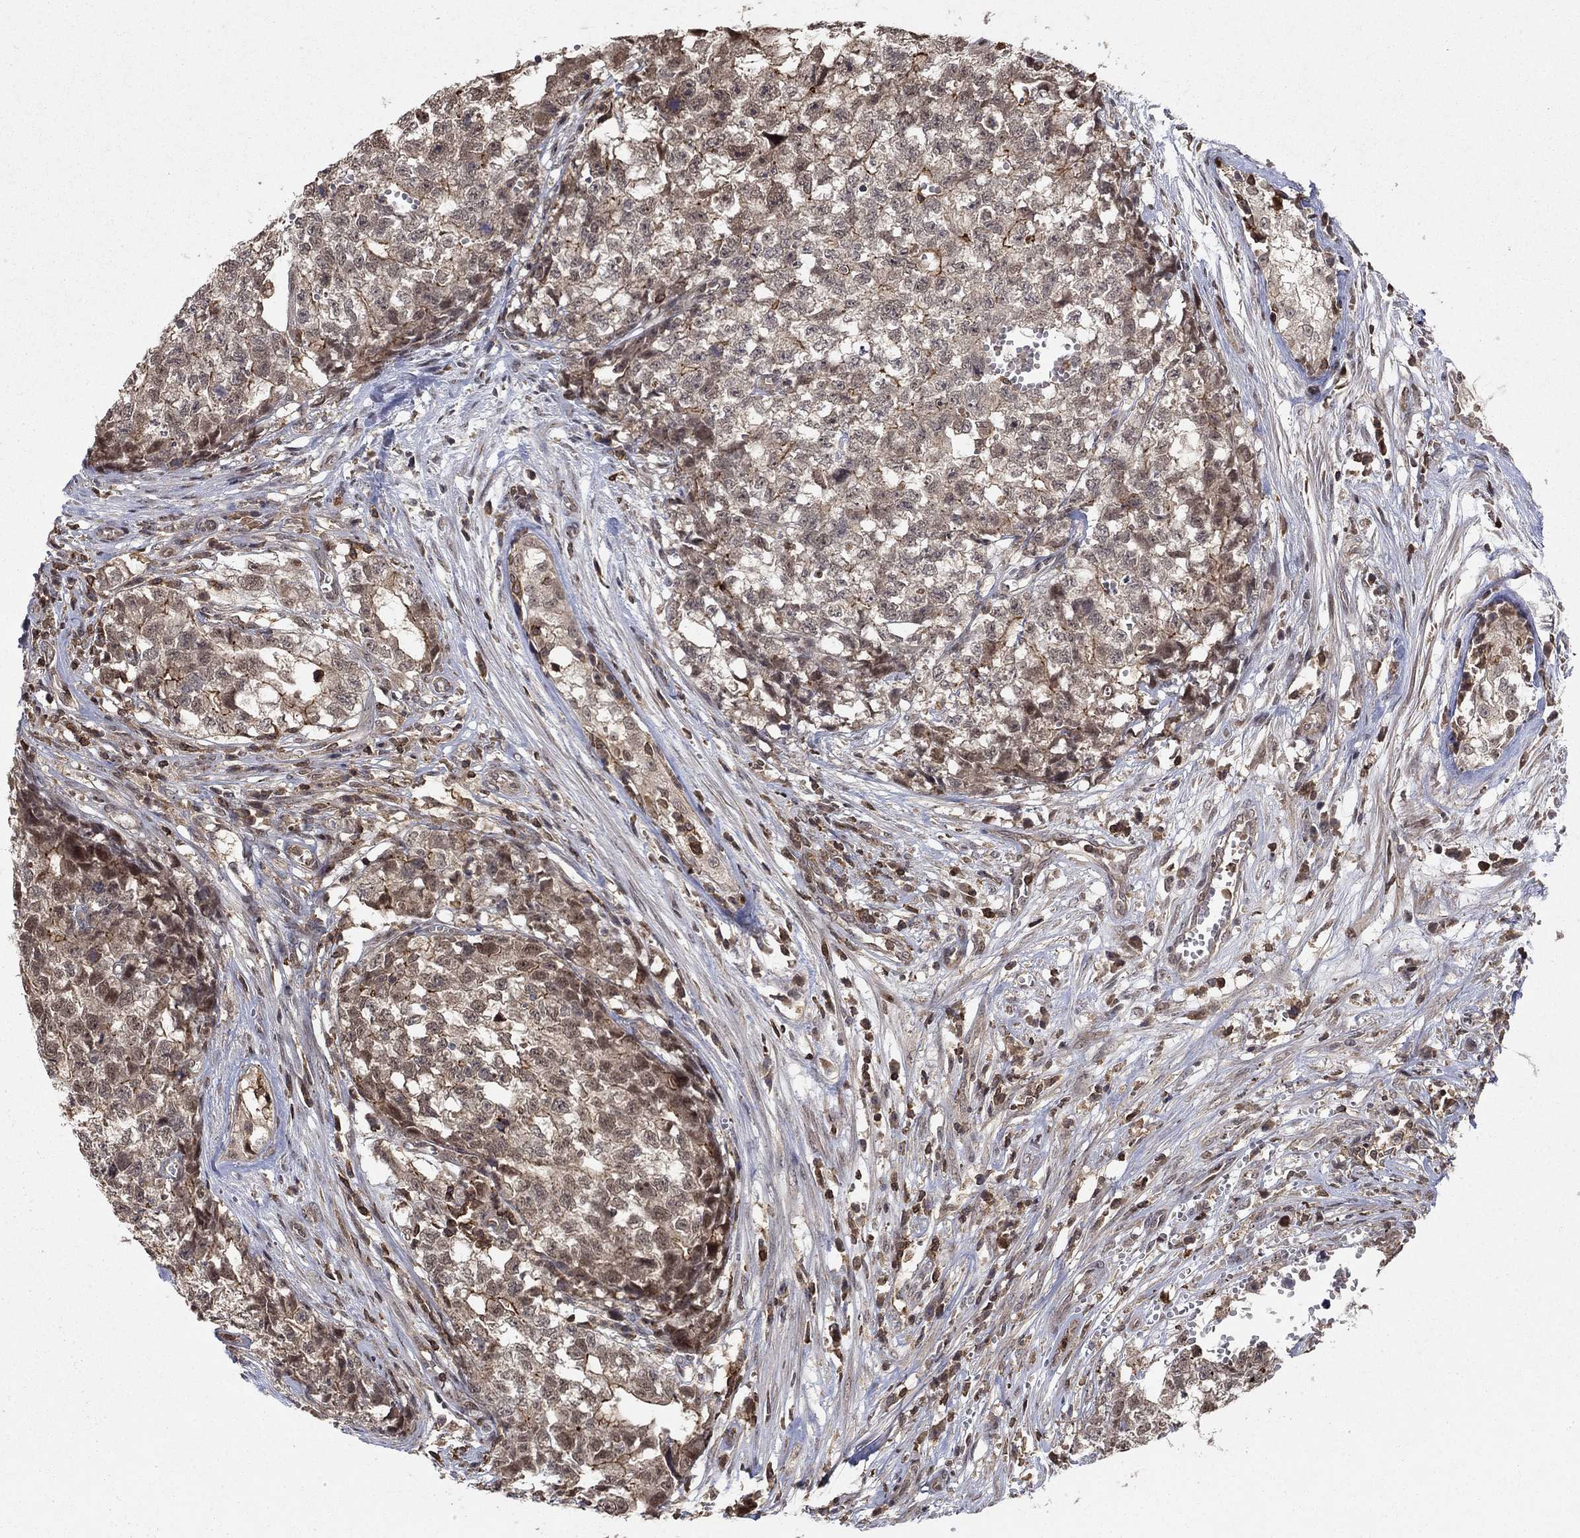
{"staining": {"intensity": "strong", "quantity": "<25%", "location": "cytoplasmic/membranous,nuclear"}, "tissue": "testis cancer", "cell_type": "Tumor cells", "image_type": "cancer", "snomed": [{"axis": "morphology", "description": "Seminoma, NOS"}, {"axis": "morphology", "description": "Carcinoma, Embryonal, NOS"}, {"axis": "topography", "description": "Testis"}], "caption": "Brown immunohistochemical staining in testis seminoma exhibits strong cytoplasmic/membranous and nuclear expression in about <25% of tumor cells.", "gene": "CCDC66", "patient": {"sex": "male", "age": 22}}